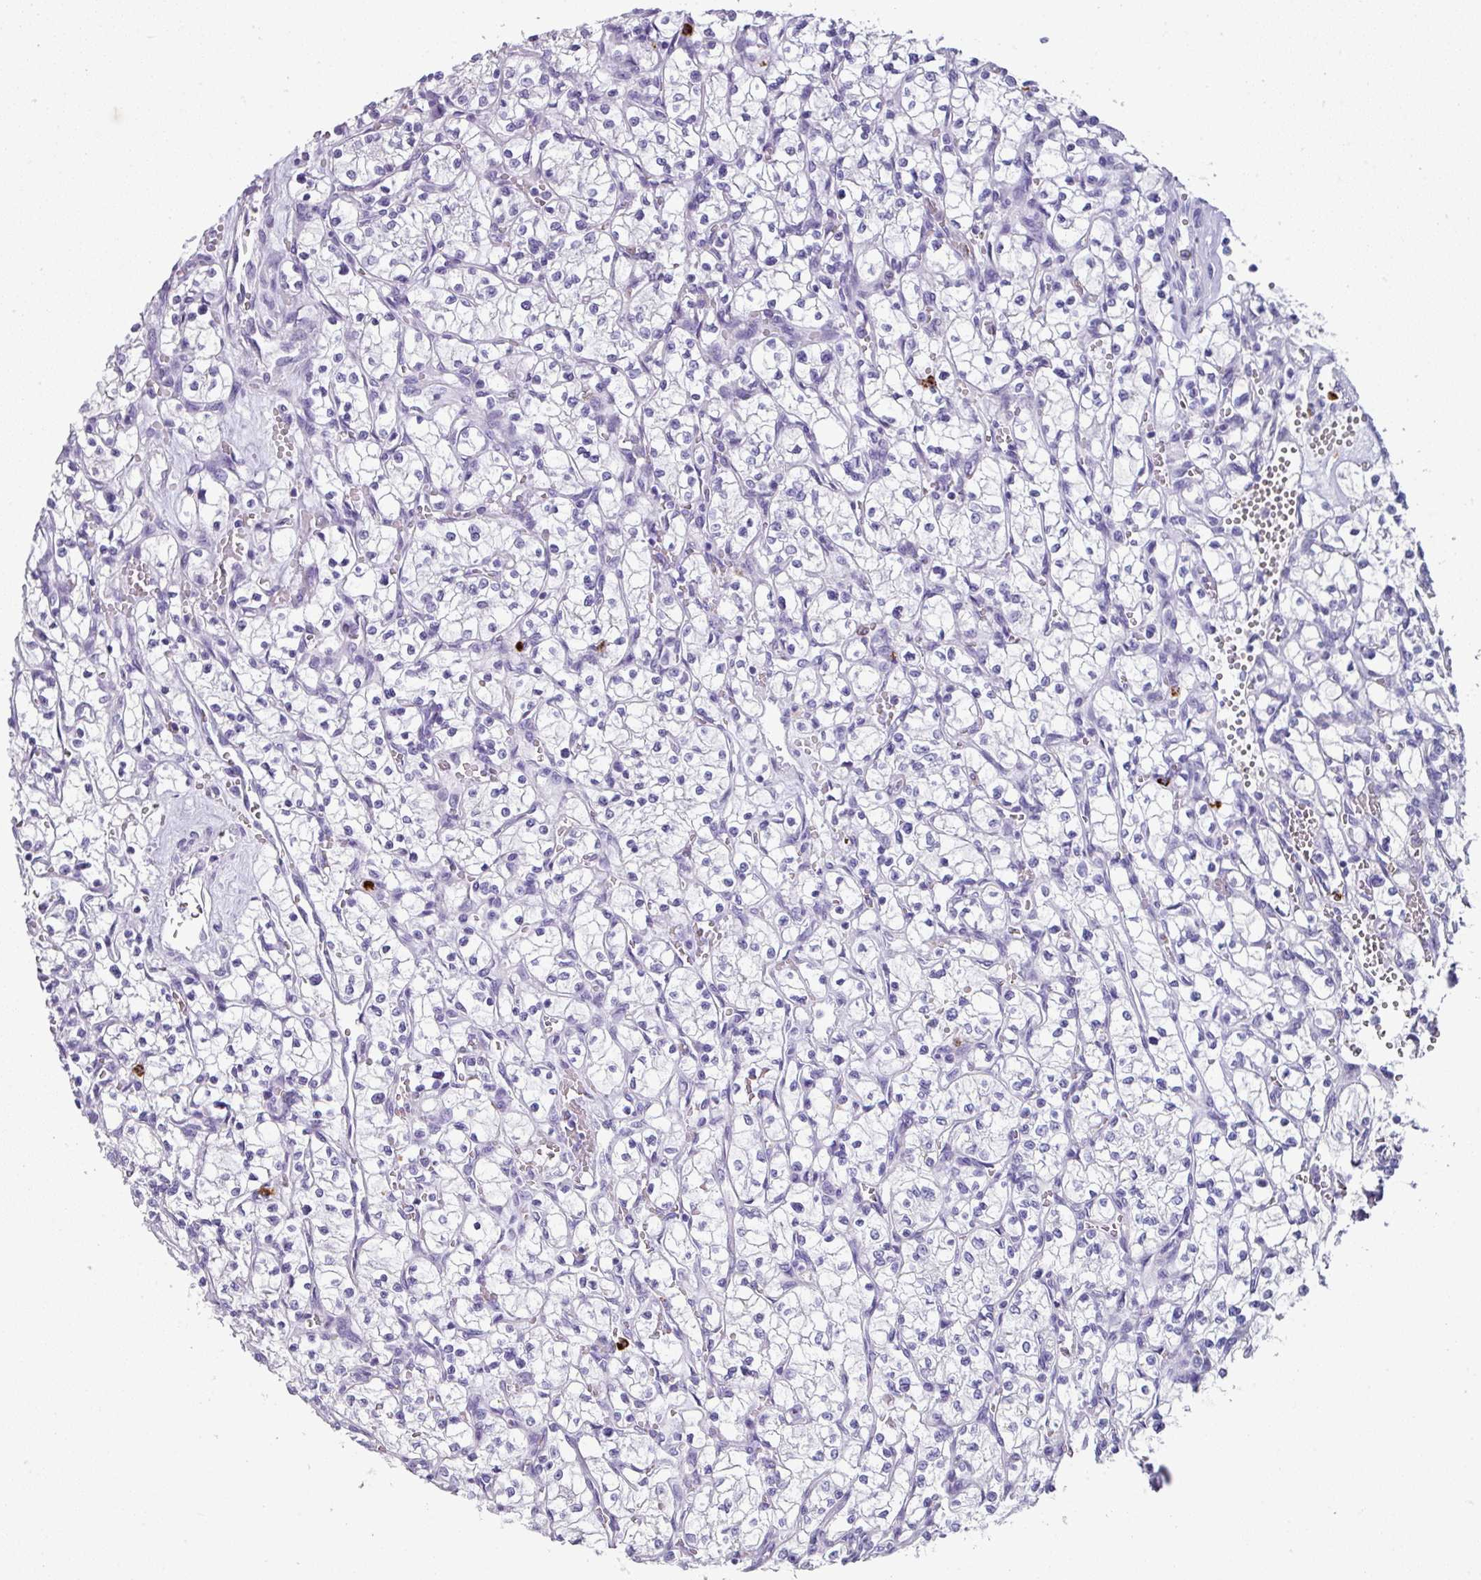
{"staining": {"intensity": "negative", "quantity": "none", "location": "none"}, "tissue": "renal cancer", "cell_type": "Tumor cells", "image_type": "cancer", "snomed": [{"axis": "morphology", "description": "Adenocarcinoma, NOS"}, {"axis": "topography", "description": "Kidney"}], "caption": "Tumor cells show no significant positivity in renal cancer (adenocarcinoma).", "gene": "CTSG", "patient": {"sex": "female", "age": 64}}